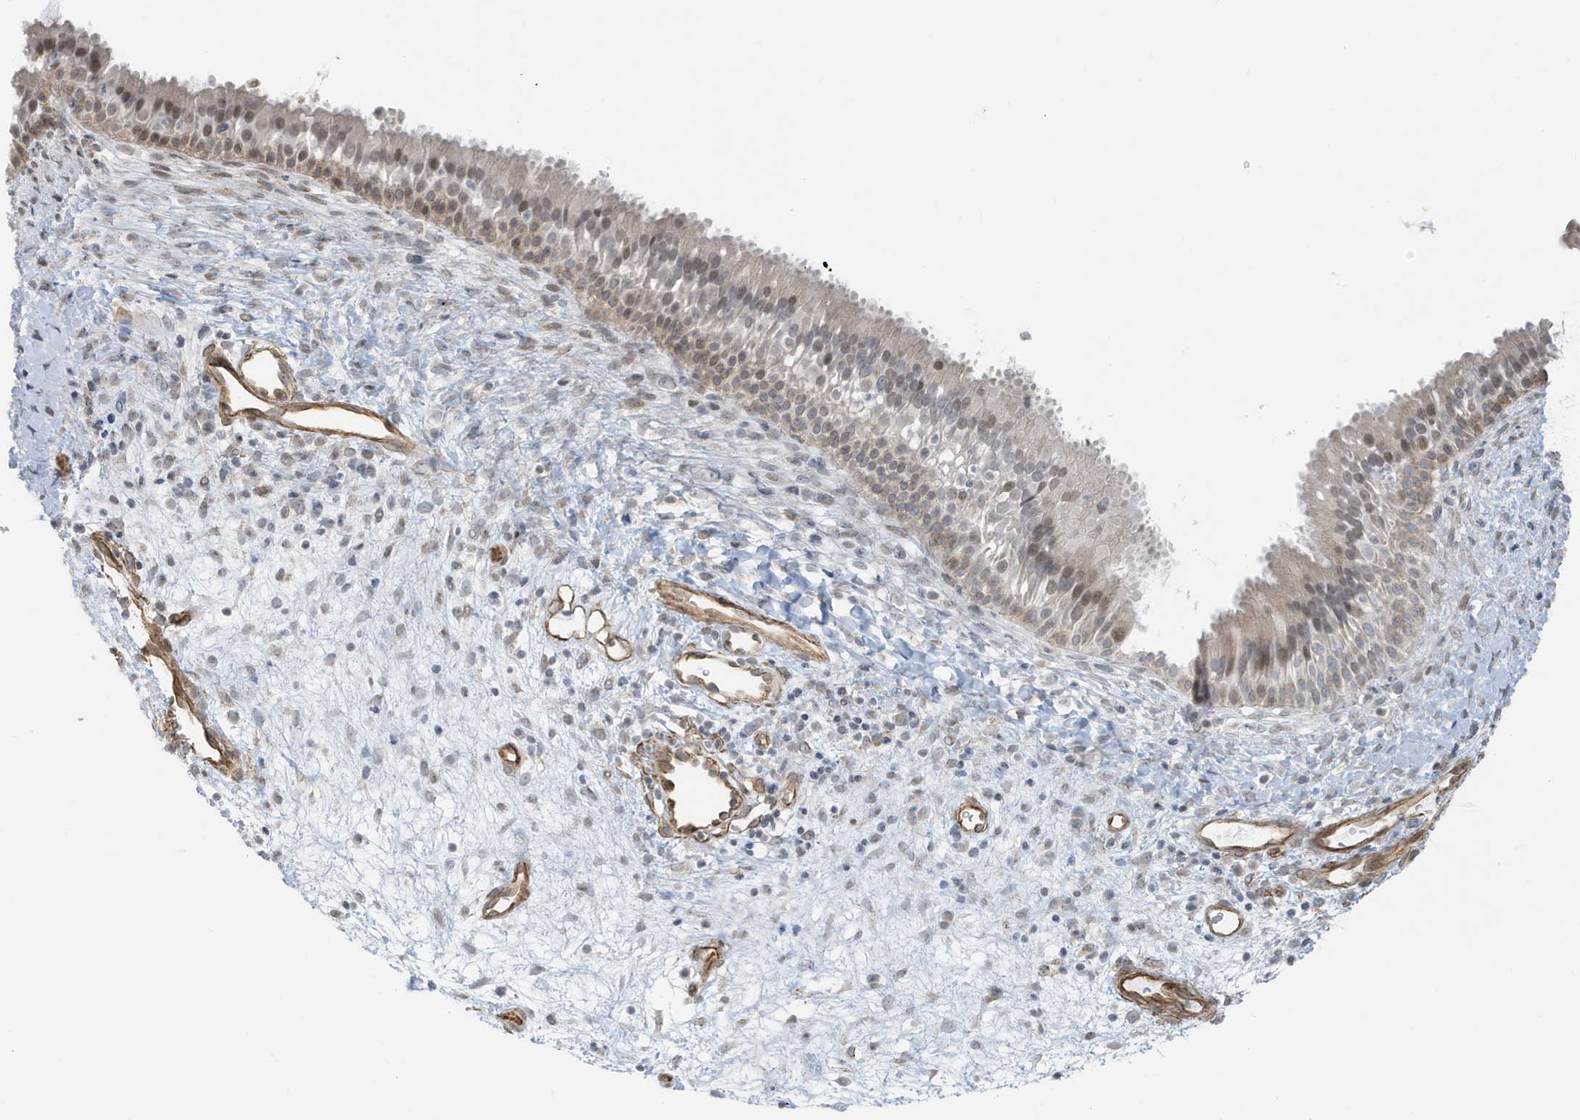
{"staining": {"intensity": "weak", "quantity": "<25%", "location": "nuclear"}, "tissue": "nasopharynx", "cell_type": "Respiratory epithelial cells", "image_type": "normal", "snomed": [{"axis": "morphology", "description": "Normal tissue, NOS"}, {"axis": "topography", "description": "Nasopharynx"}], "caption": "The immunohistochemistry (IHC) histopathology image has no significant positivity in respiratory epithelial cells of nasopharynx.", "gene": "CHCHD4", "patient": {"sex": "male", "age": 22}}